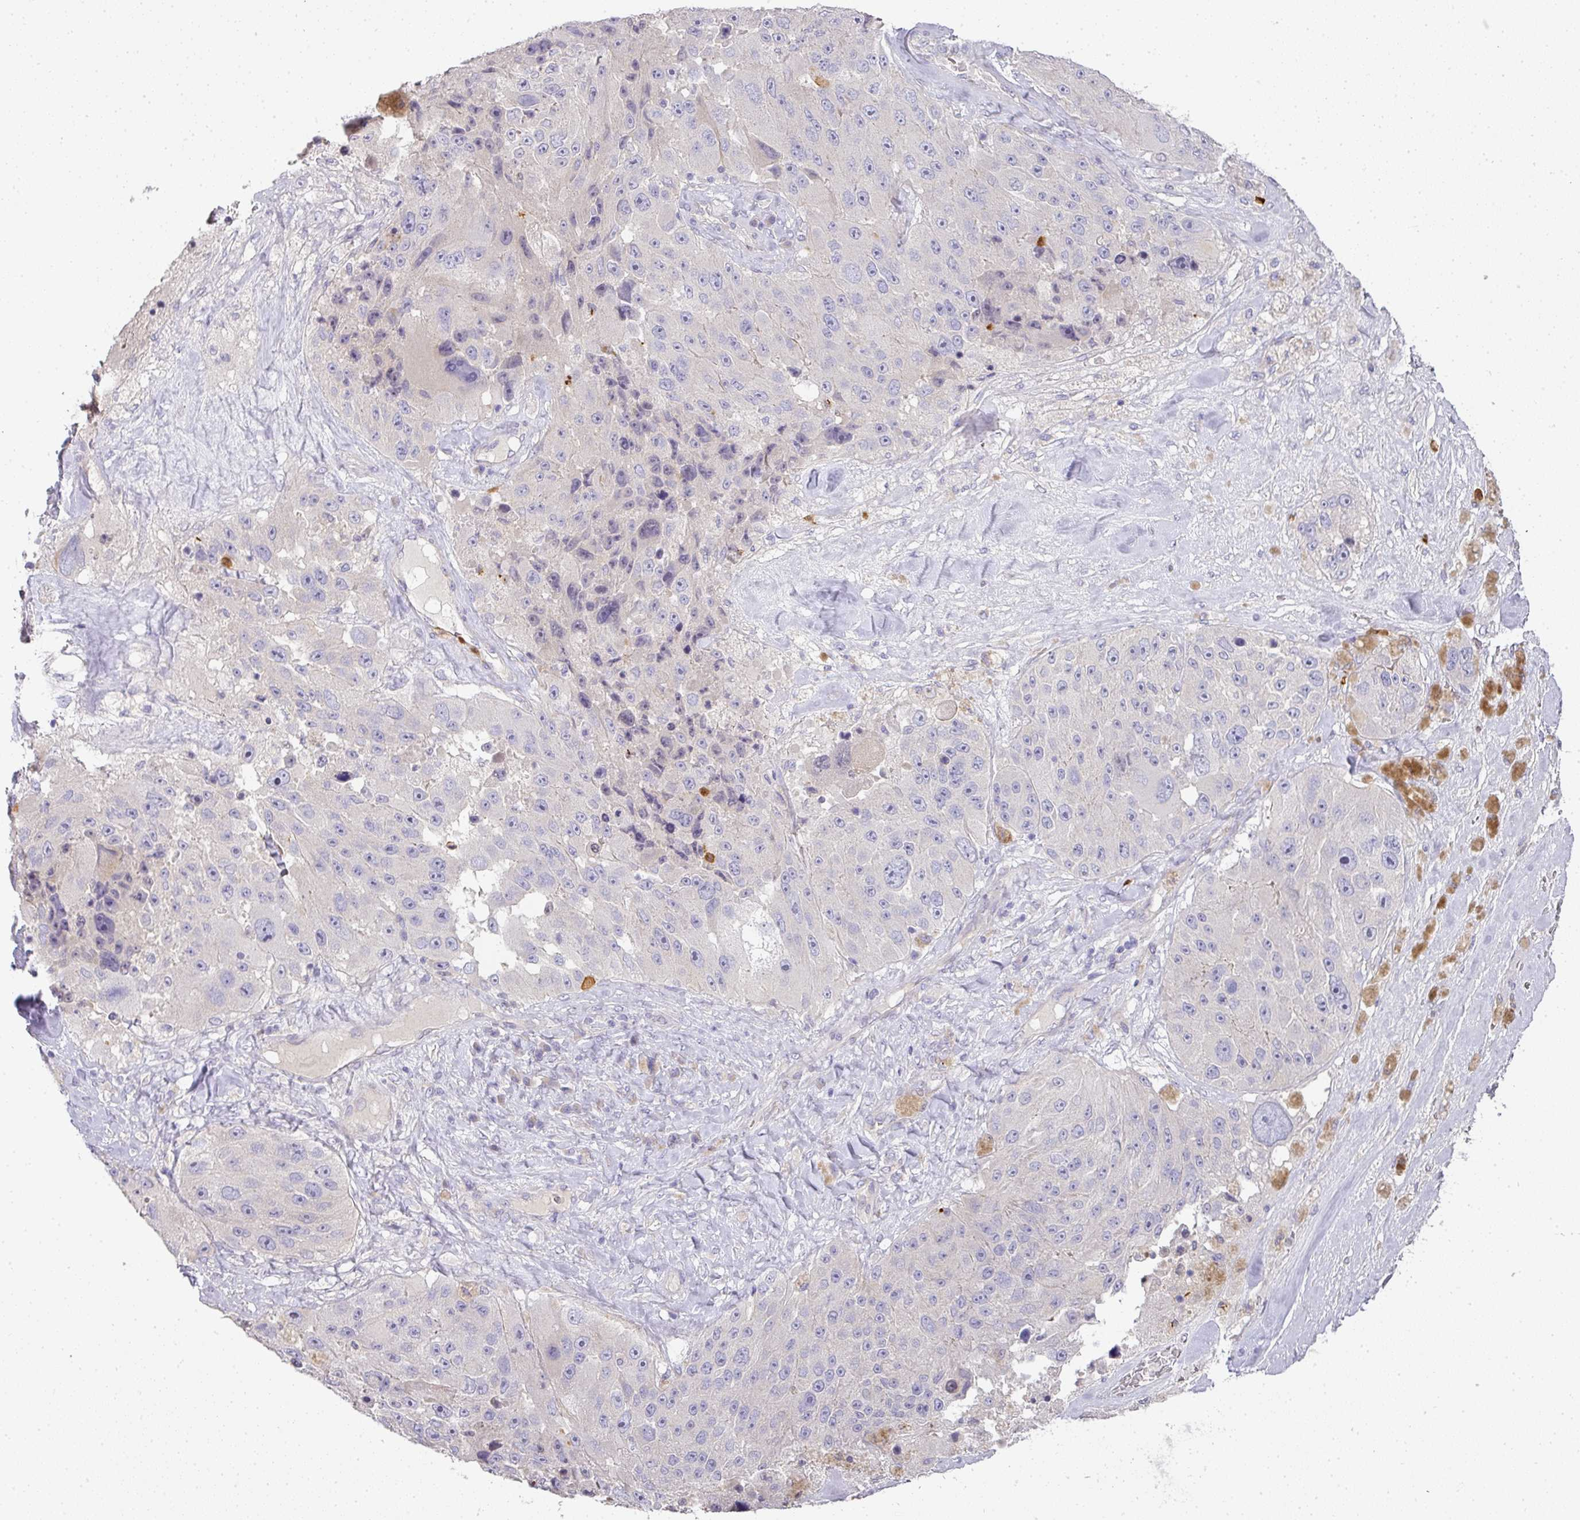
{"staining": {"intensity": "negative", "quantity": "none", "location": "none"}, "tissue": "melanoma", "cell_type": "Tumor cells", "image_type": "cancer", "snomed": [{"axis": "morphology", "description": "Malignant melanoma, Metastatic site"}, {"axis": "topography", "description": "Lymph node"}], "caption": "An IHC photomicrograph of melanoma is shown. There is no staining in tumor cells of melanoma.", "gene": "HHEX", "patient": {"sex": "male", "age": 62}}